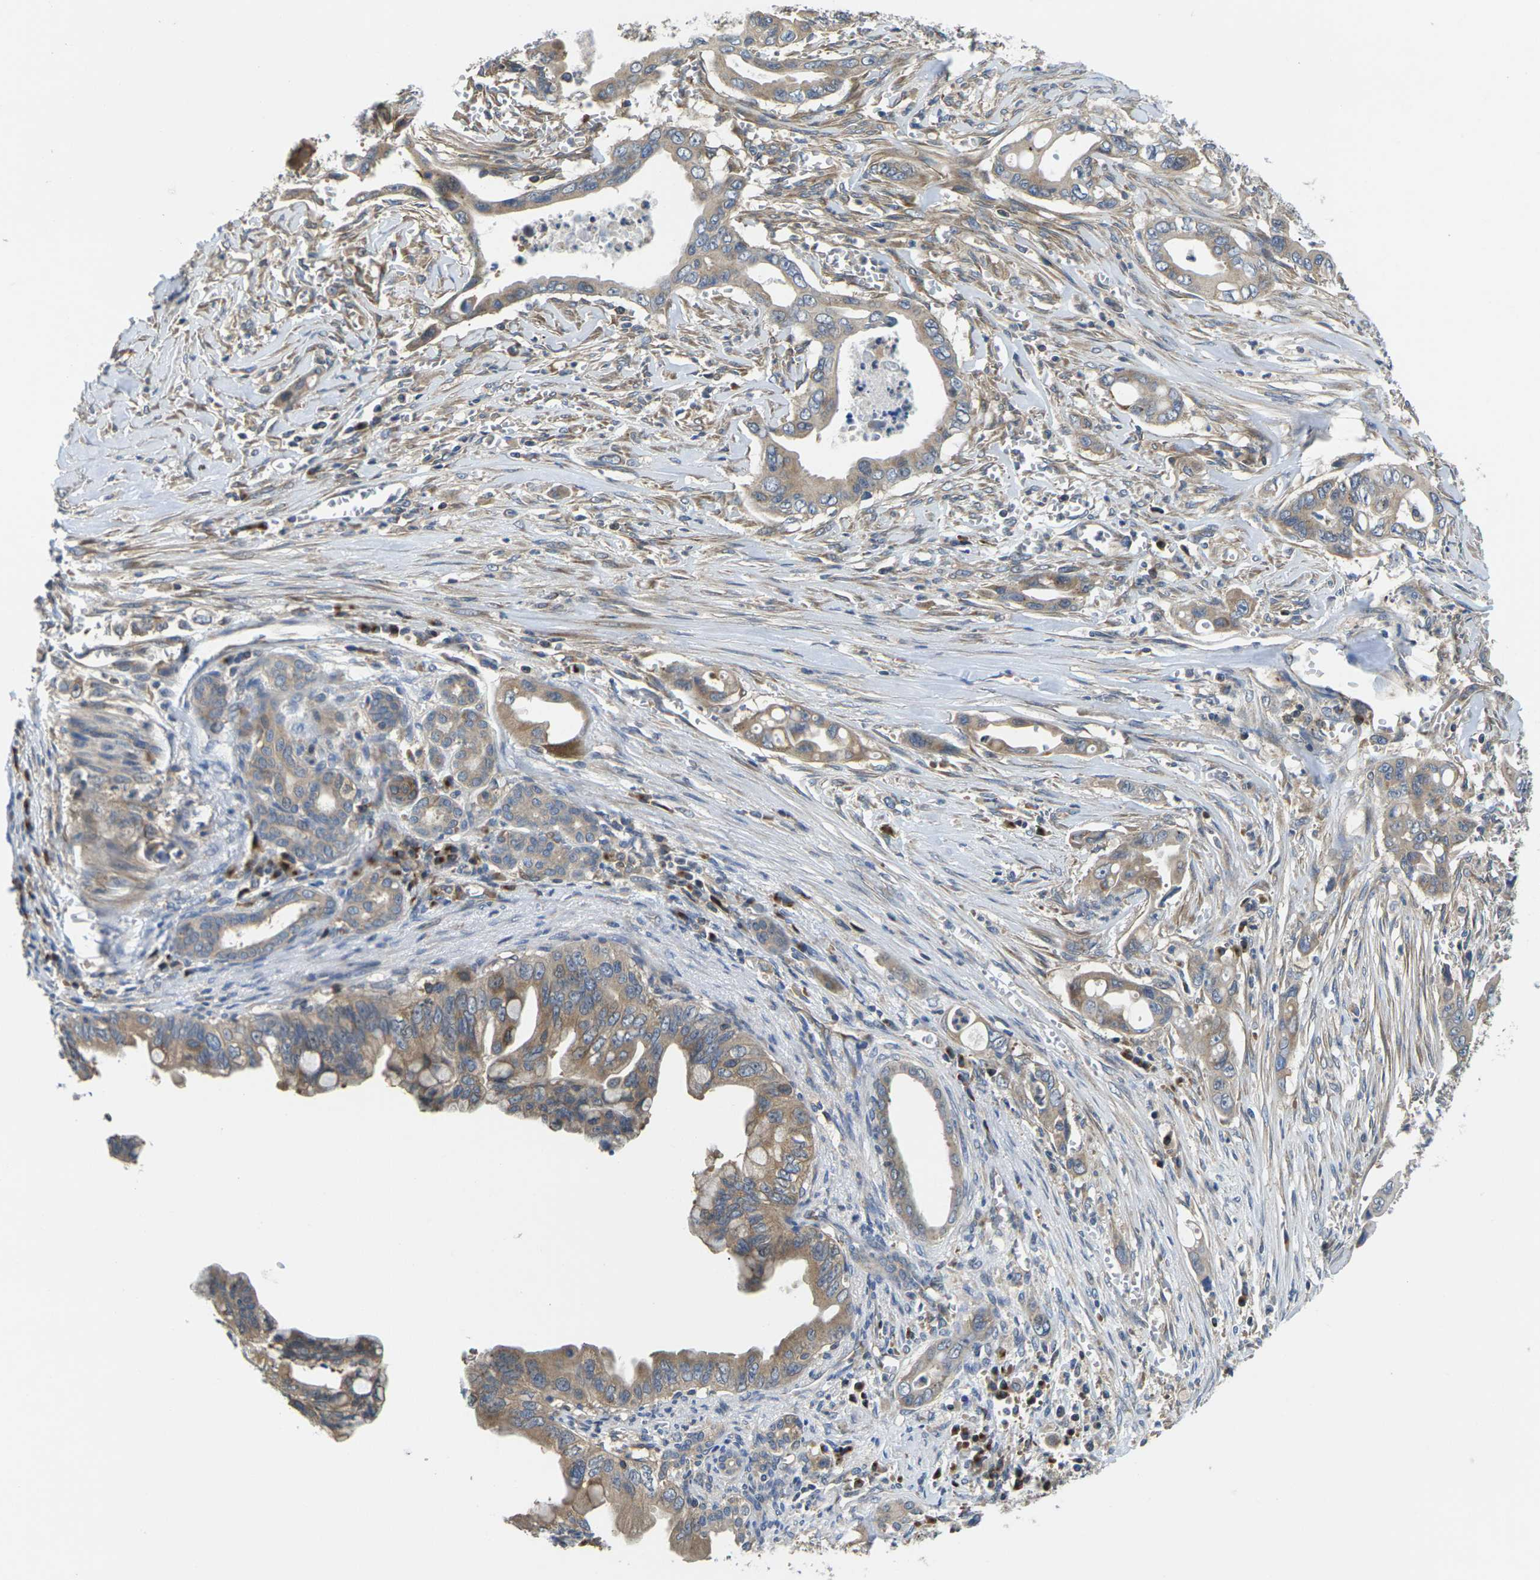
{"staining": {"intensity": "moderate", "quantity": "25%-75%", "location": "cytoplasmic/membranous"}, "tissue": "pancreatic cancer", "cell_type": "Tumor cells", "image_type": "cancer", "snomed": [{"axis": "morphology", "description": "Adenocarcinoma, NOS"}, {"axis": "topography", "description": "Pancreas"}], "caption": "Human pancreatic adenocarcinoma stained for a protein (brown) reveals moderate cytoplasmic/membranous positive staining in approximately 25%-75% of tumor cells.", "gene": "TMCC2", "patient": {"sex": "male", "age": 59}}